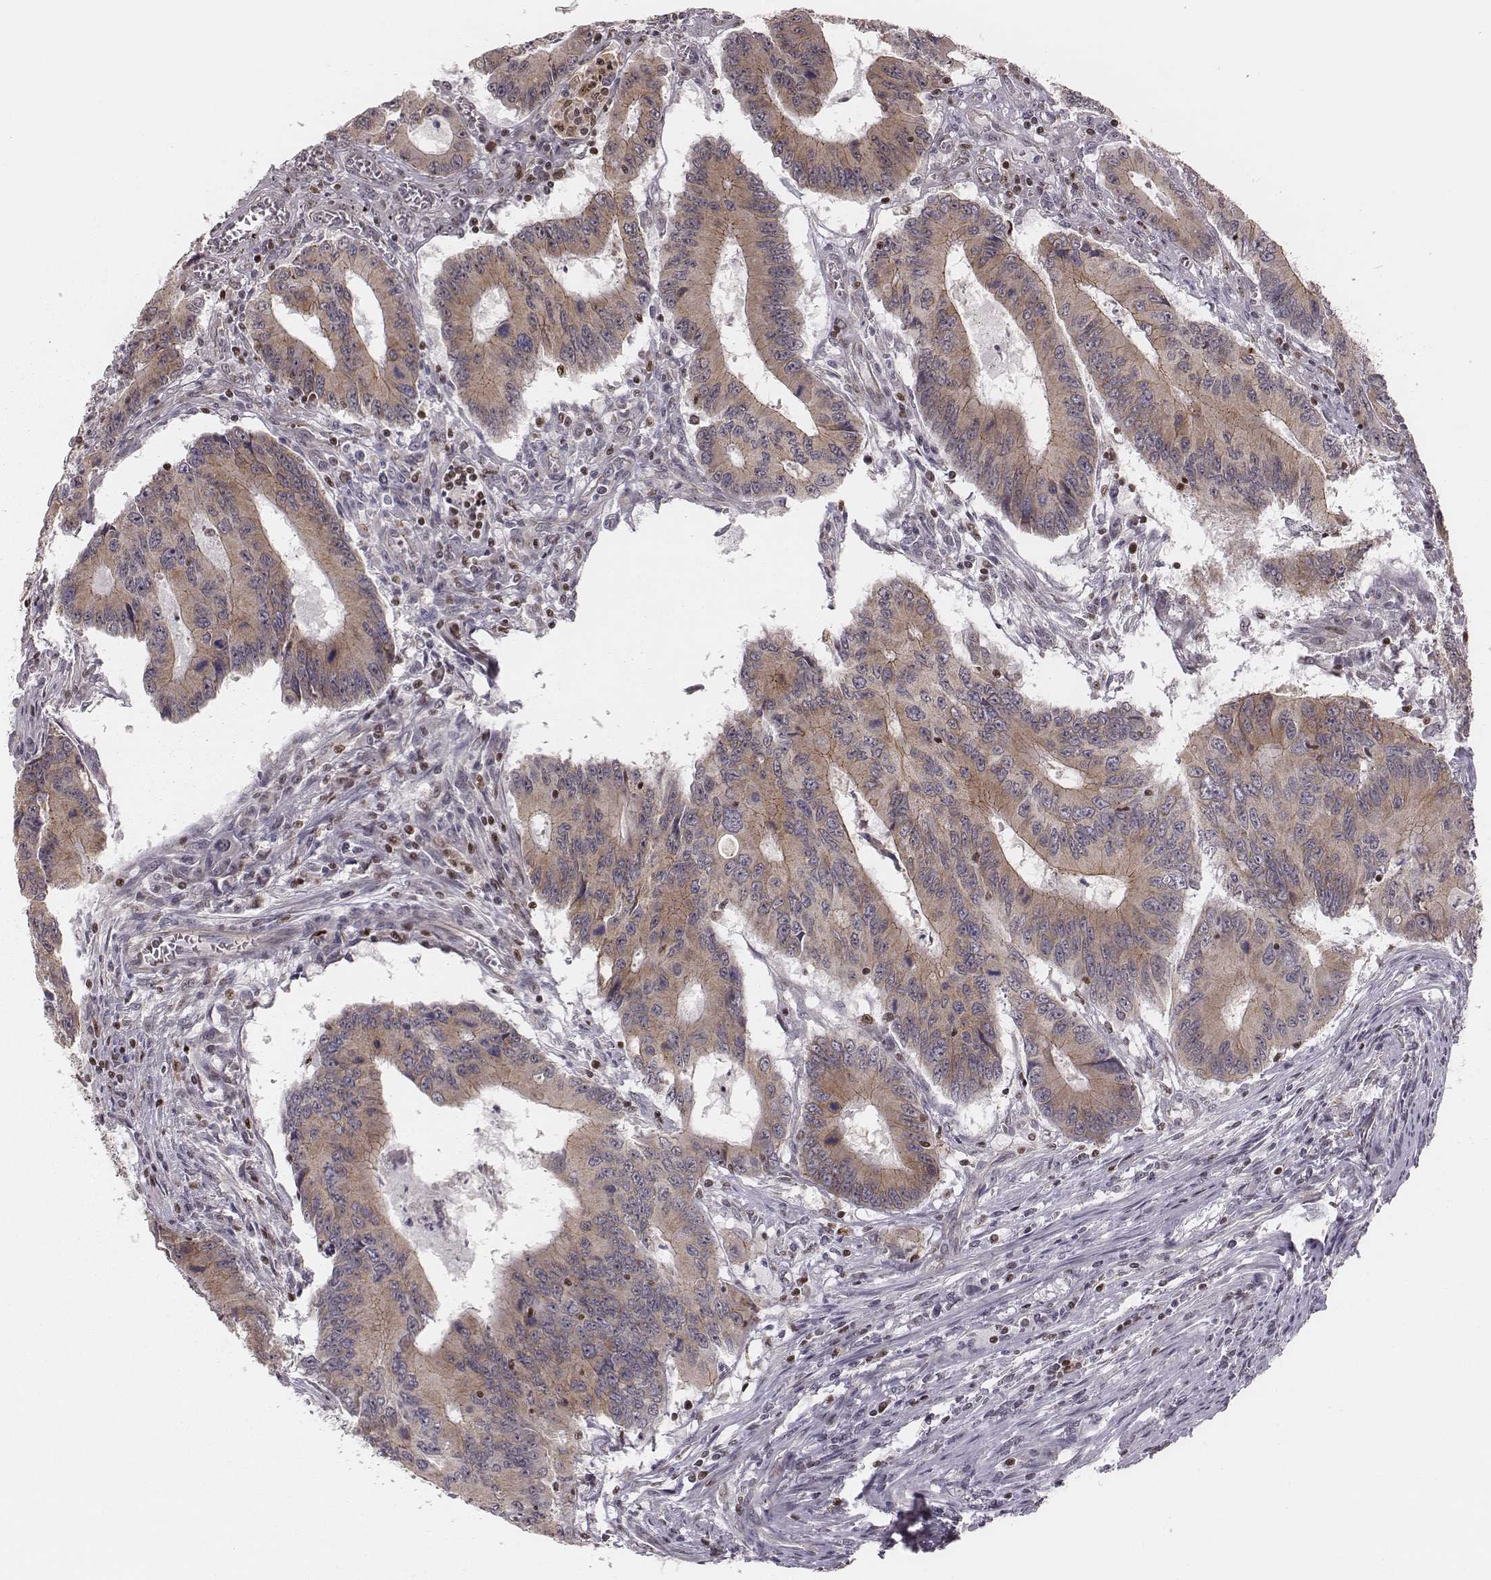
{"staining": {"intensity": "weak", "quantity": "25%-75%", "location": "cytoplasmic/membranous"}, "tissue": "colorectal cancer", "cell_type": "Tumor cells", "image_type": "cancer", "snomed": [{"axis": "morphology", "description": "Adenocarcinoma, NOS"}, {"axis": "topography", "description": "Colon"}], "caption": "Brown immunohistochemical staining in colorectal adenocarcinoma exhibits weak cytoplasmic/membranous staining in approximately 25%-75% of tumor cells.", "gene": "WDR59", "patient": {"sex": "male", "age": 53}}